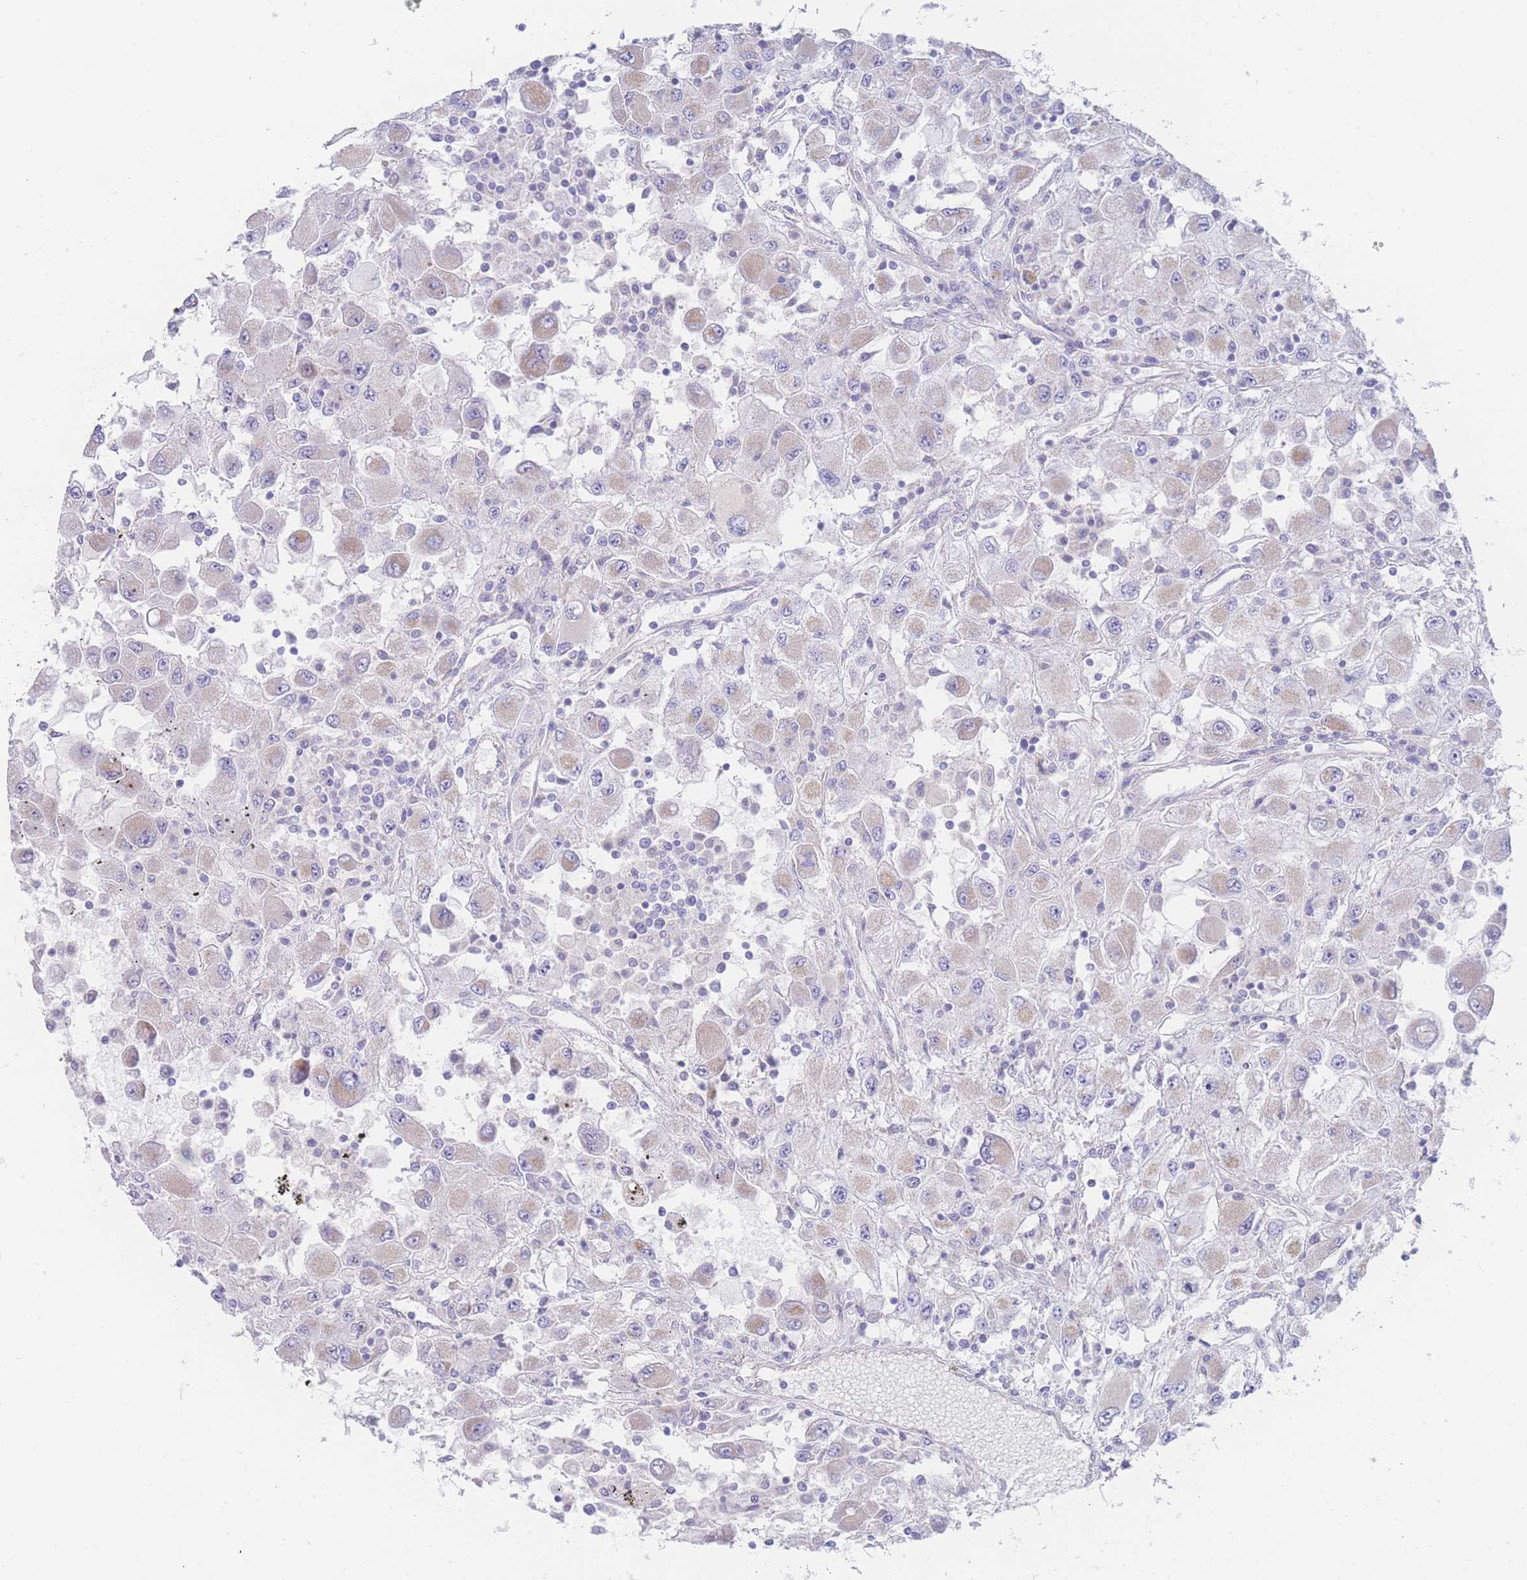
{"staining": {"intensity": "weak", "quantity": "<25%", "location": "cytoplasmic/membranous"}, "tissue": "renal cancer", "cell_type": "Tumor cells", "image_type": "cancer", "snomed": [{"axis": "morphology", "description": "Adenocarcinoma, NOS"}, {"axis": "topography", "description": "Kidney"}], "caption": "This is an IHC image of renal cancer (adenocarcinoma). There is no staining in tumor cells.", "gene": "GPAM", "patient": {"sex": "female", "age": 67}}